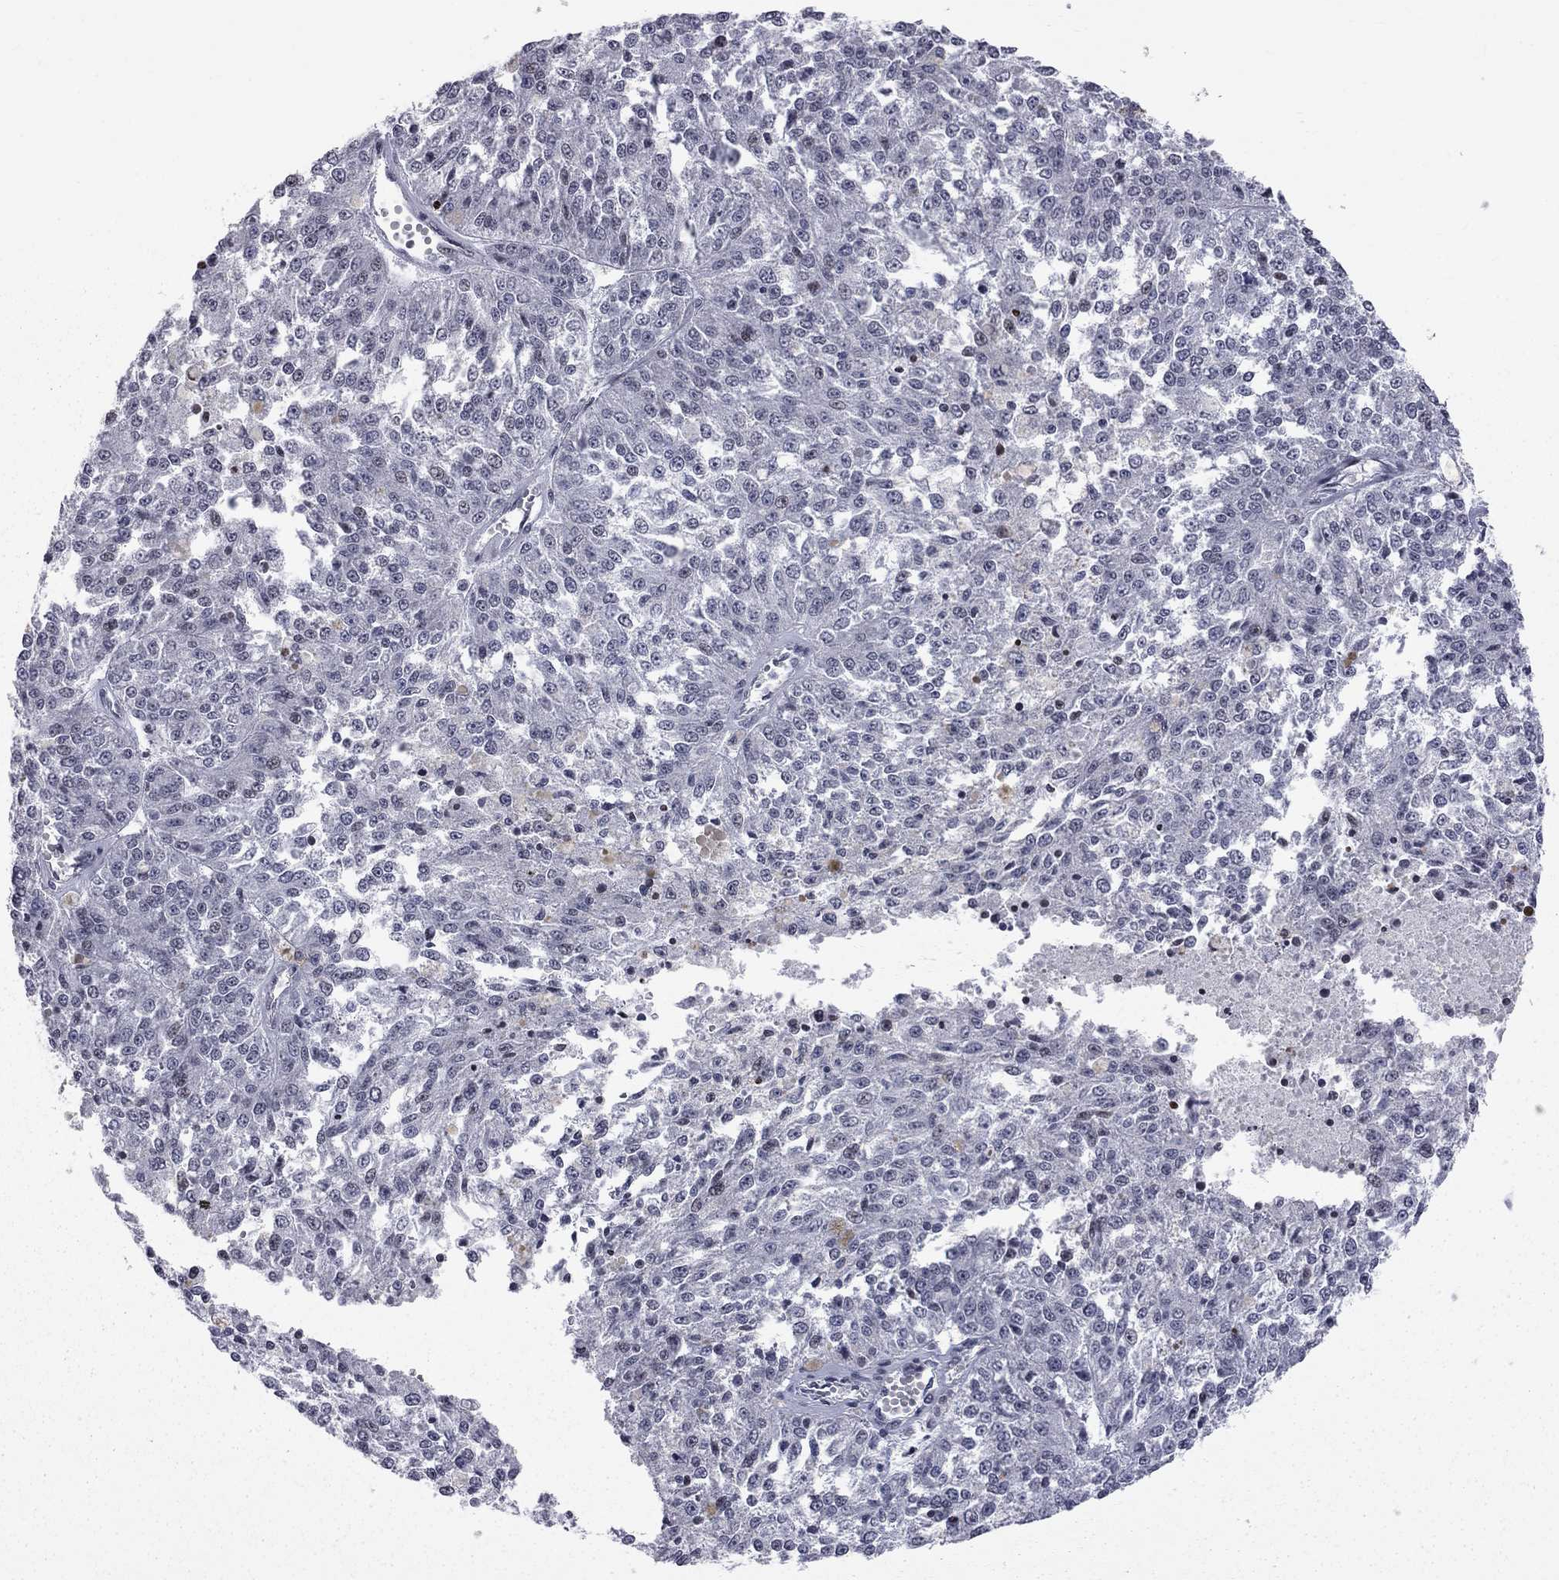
{"staining": {"intensity": "weak", "quantity": "<25%", "location": "cytoplasmic/membranous"}, "tissue": "melanoma", "cell_type": "Tumor cells", "image_type": "cancer", "snomed": [{"axis": "morphology", "description": "Malignant melanoma, Metastatic site"}, {"axis": "topography", "description": "Lymph node"}], "caption": "Tumor cells show no significant staining in malignant melanoma (metastatic site).", "gene": "MTNR1B", "patient": {"sex": "female", "age": 64}}